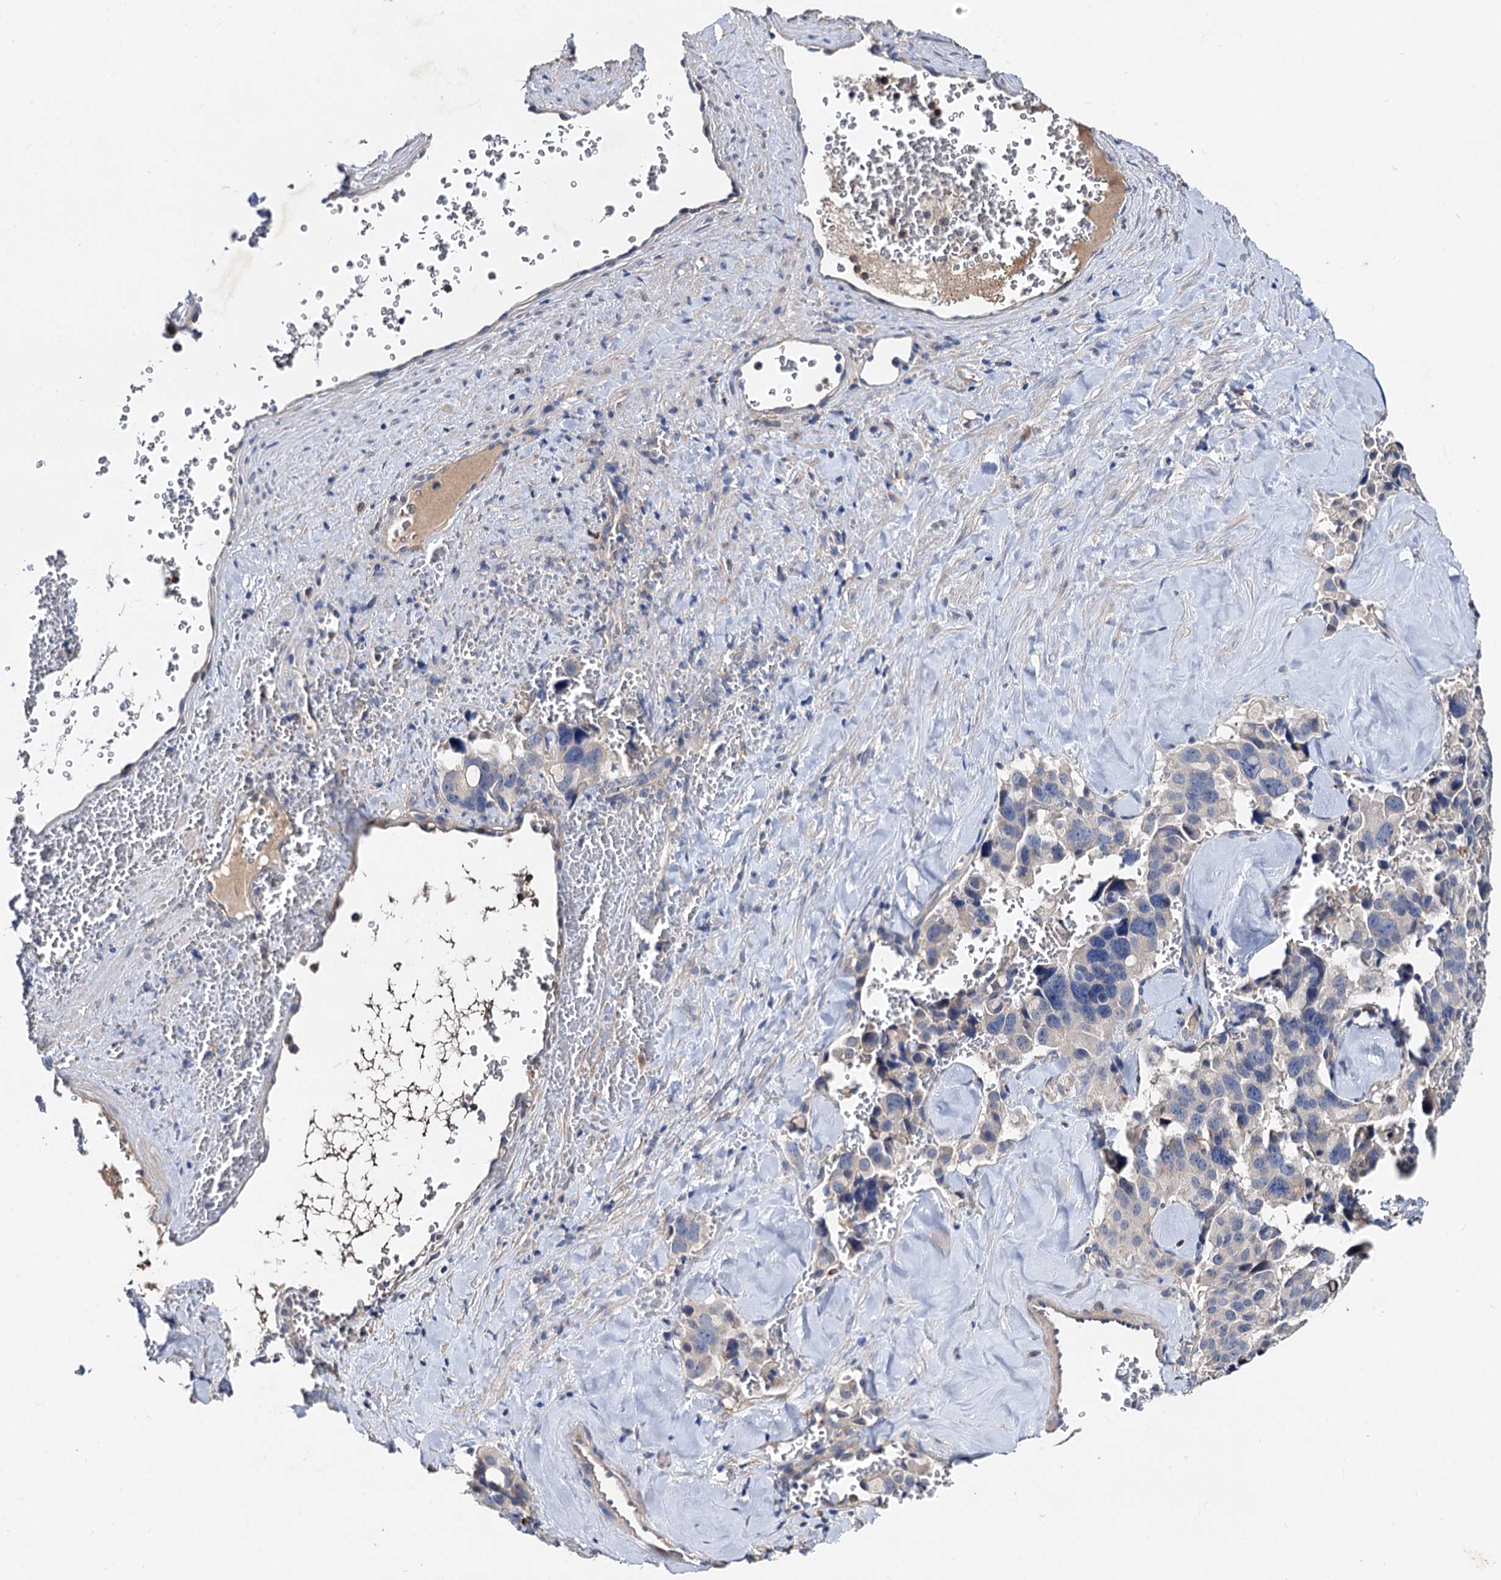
{"staining": {"intensity": "negative", "quantity": "none", "location": "none"}, "tissue": "pancreatic cancer", "cell_type": "Tumor cells", "image_type": "cancer", "snomed": [{"axis": "morphology", "description": "Adenocarcinoma, NOS"}, {"axis": "topography", "description": "Pancreas"}], "caption": "Tumor cells are negative for brown protein staining in adenocarcinoma (pancreatic). The staining is performed using DAB brown chromogen with nuclei counter-stained in using hematoxylin.", "gene": "HVCN1", "patient": {"sex": "male", "age": 65}}